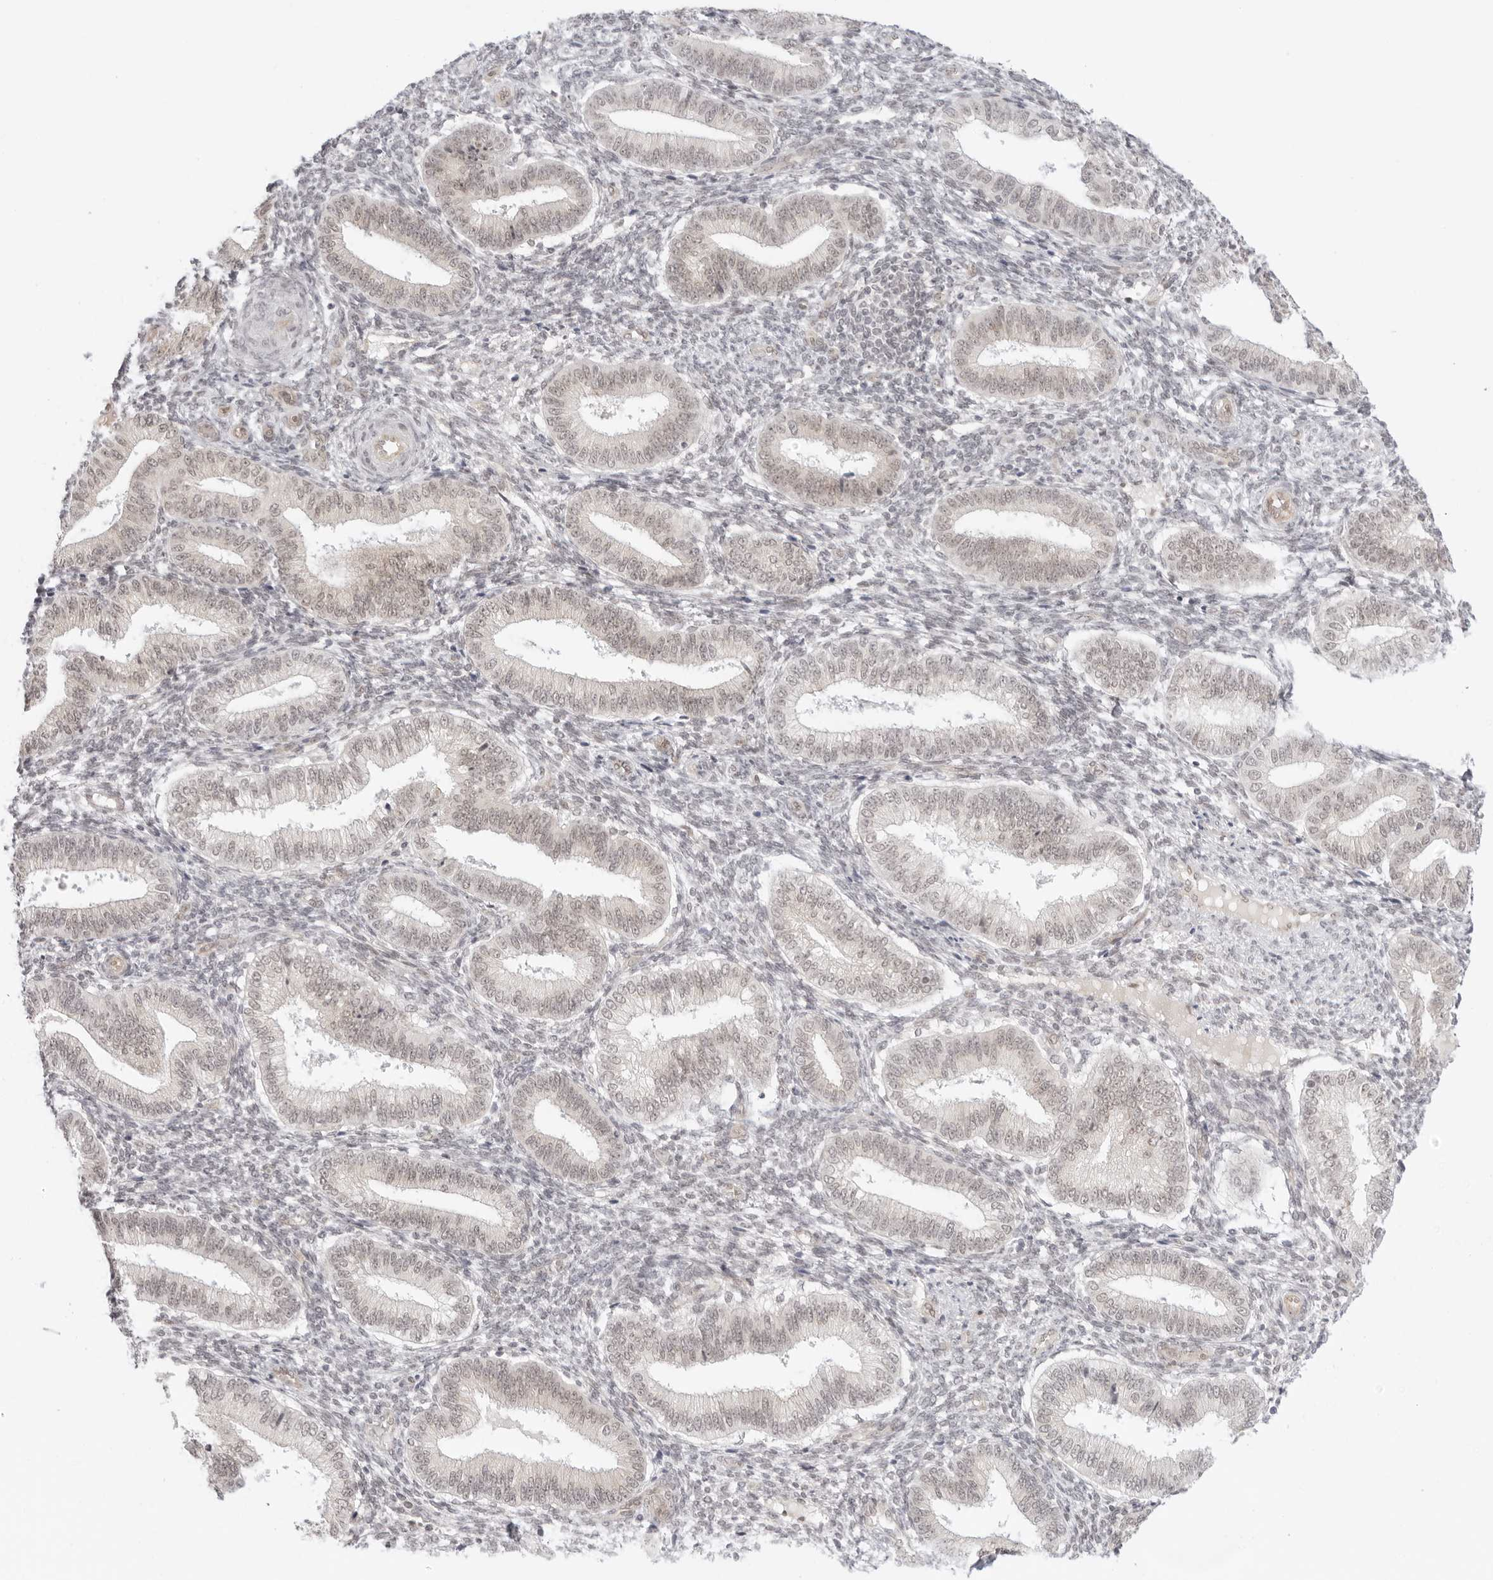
{"staining": {"intensity": "negative", "quantity": "none", "location": "none"}, "tissue": "endometrium", "cell_type": "Cells in endometrial stroma", "image_type": "normal", "snomed": [{"axis": "morphology", "description": "Normal tissue, NOS"}, {"axis": "topography", "description": "Endometrium"}], "caption": "The IHC histopathology image has no significant positivity in cells in endometrial stroma of endometrium. (DAB (3,3'-diaminobenzidine) immunohistochemistry visualized using brightfield microscopy, high magnification).", "gene": "MED18", "patient": {"sex": "female", "age": 39}}